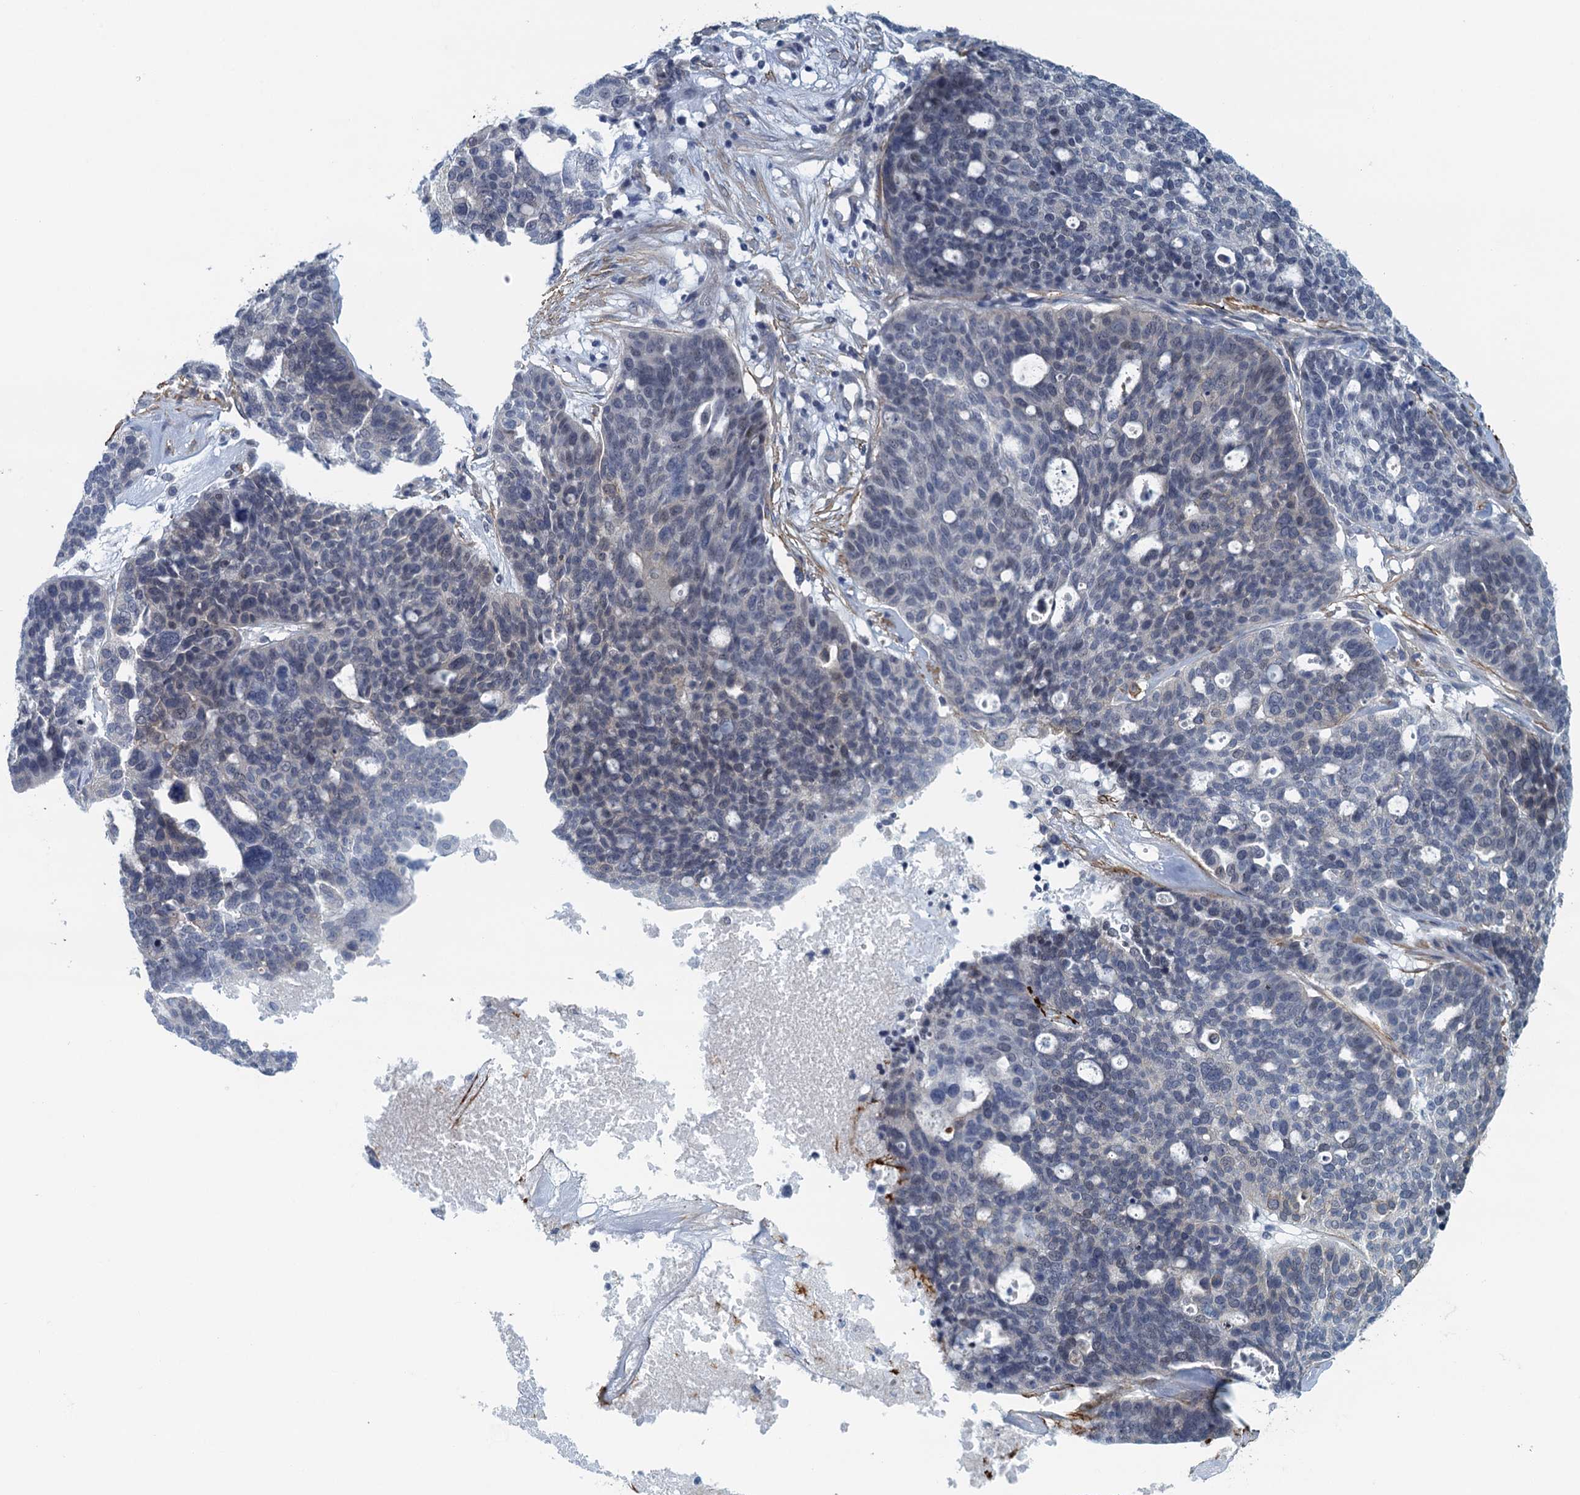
{"staining": {"intensity": "negative", "quantity": "none", "location": "none"}, "tissue": "ovarian cancer", "cell_type": "Tumor cells", "image_type": "cancer", "snomed": [{"axis": "morphology", "description": "Cystadenocarcinoma, serous, NOS"}, {"axis": "topography", "description": "Ovary"}], "caption": "There is no significant expression in tumor cells of ovarian serous cystadenocarcinoma. (DAB IHC, high magnification).", "gene": "ALG2", "patient": {"sex": "female", "age": 59}}